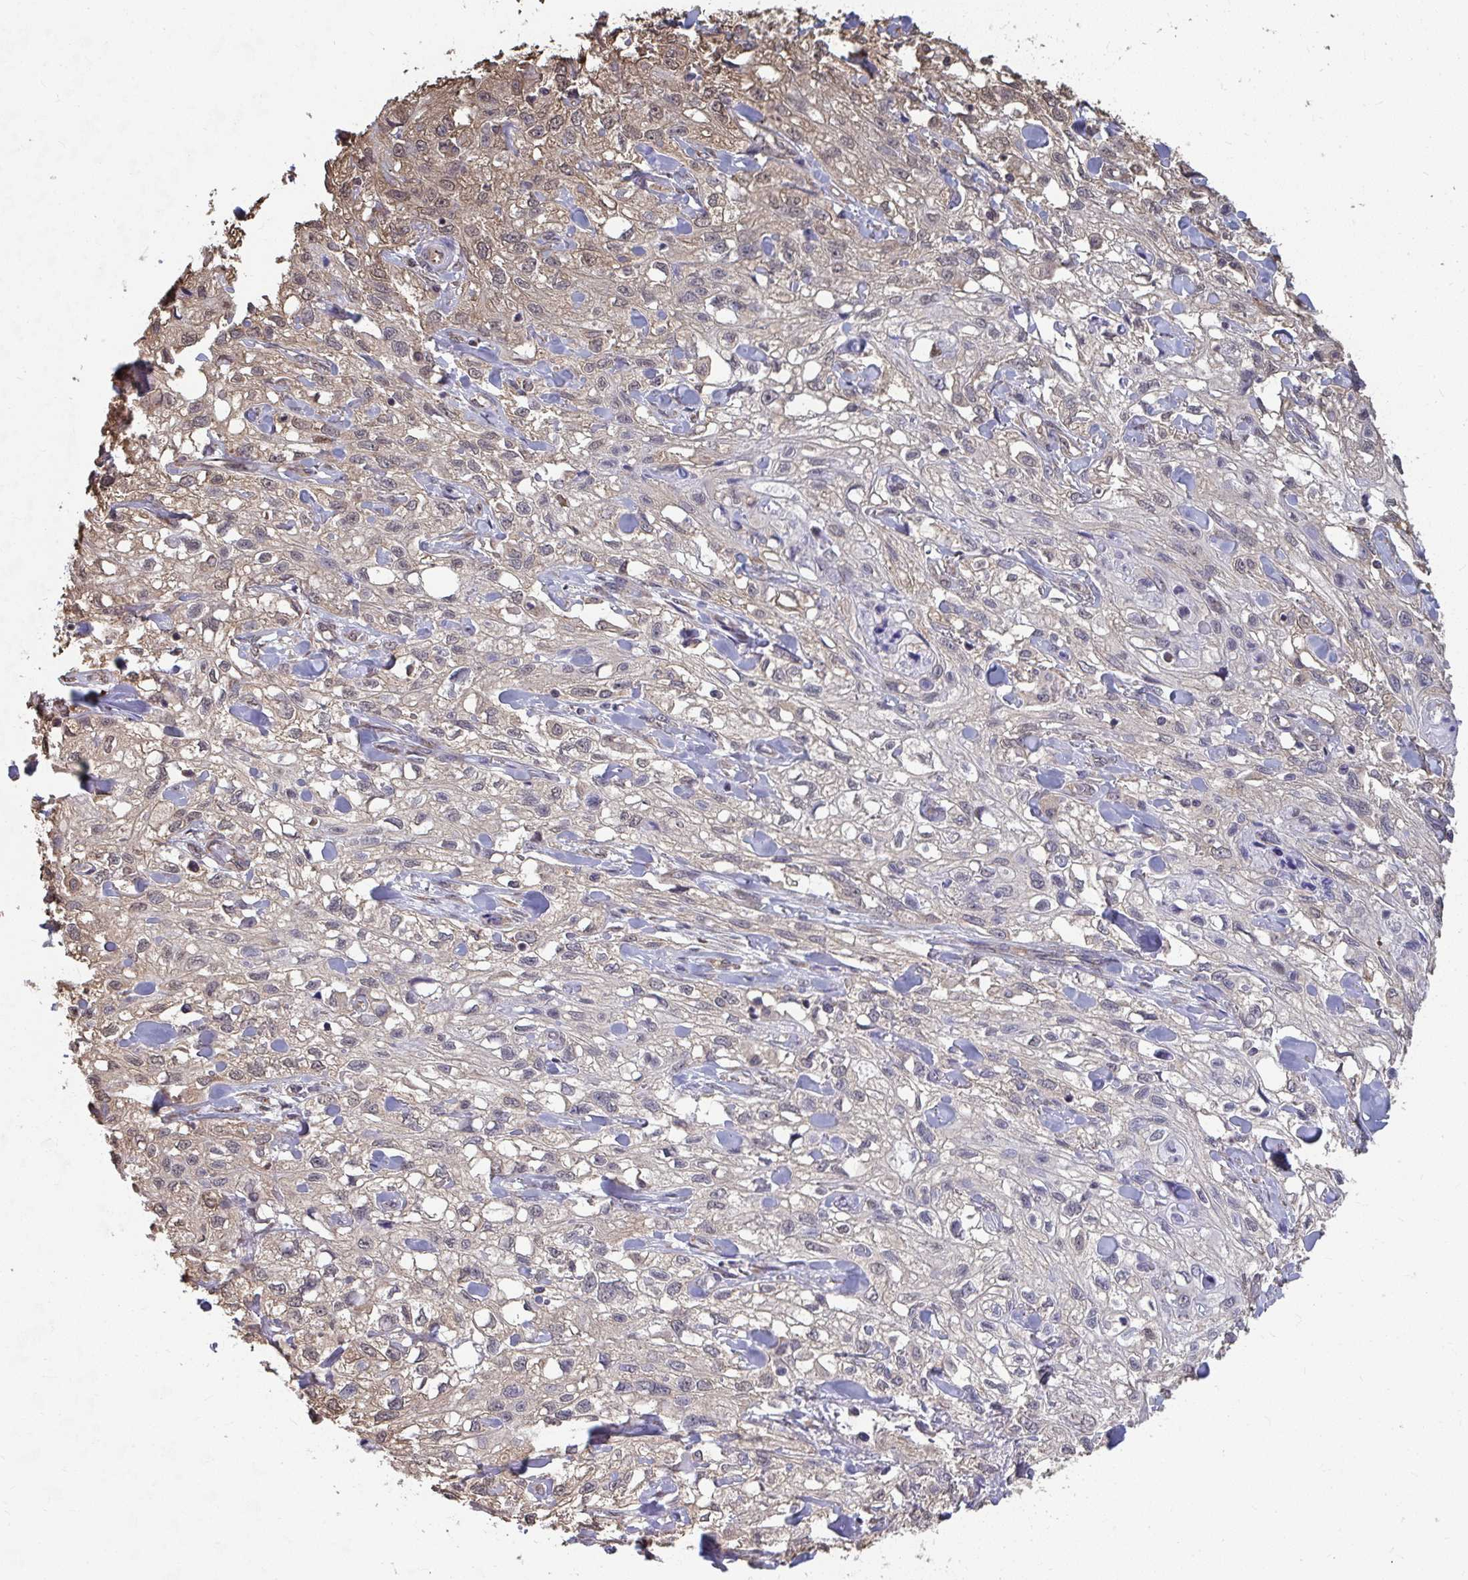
{"staining": {"intensity": "moderate", "quantity": "25%-75%", "location": "nuclear"}, "tissue": "skin cancer", "cell_type": "Tumor cells", "image_type": "cancer", "snomed": [{"axis": "morphology", "description": "Squamous cell carcinoma, NOS"}, {"axis": "topography", "description": "Skin"}, {"axis": "topography", "description": "Vulva"}], "caption": "Immunohistochemical staining of human skin squamous cell carcinoma reveals moderate nuclear protein positivity in approximately 25%-75% of tumor cells.", "gene": "SYNCRIP", "patient": {"sex": "female", "age": 86}}